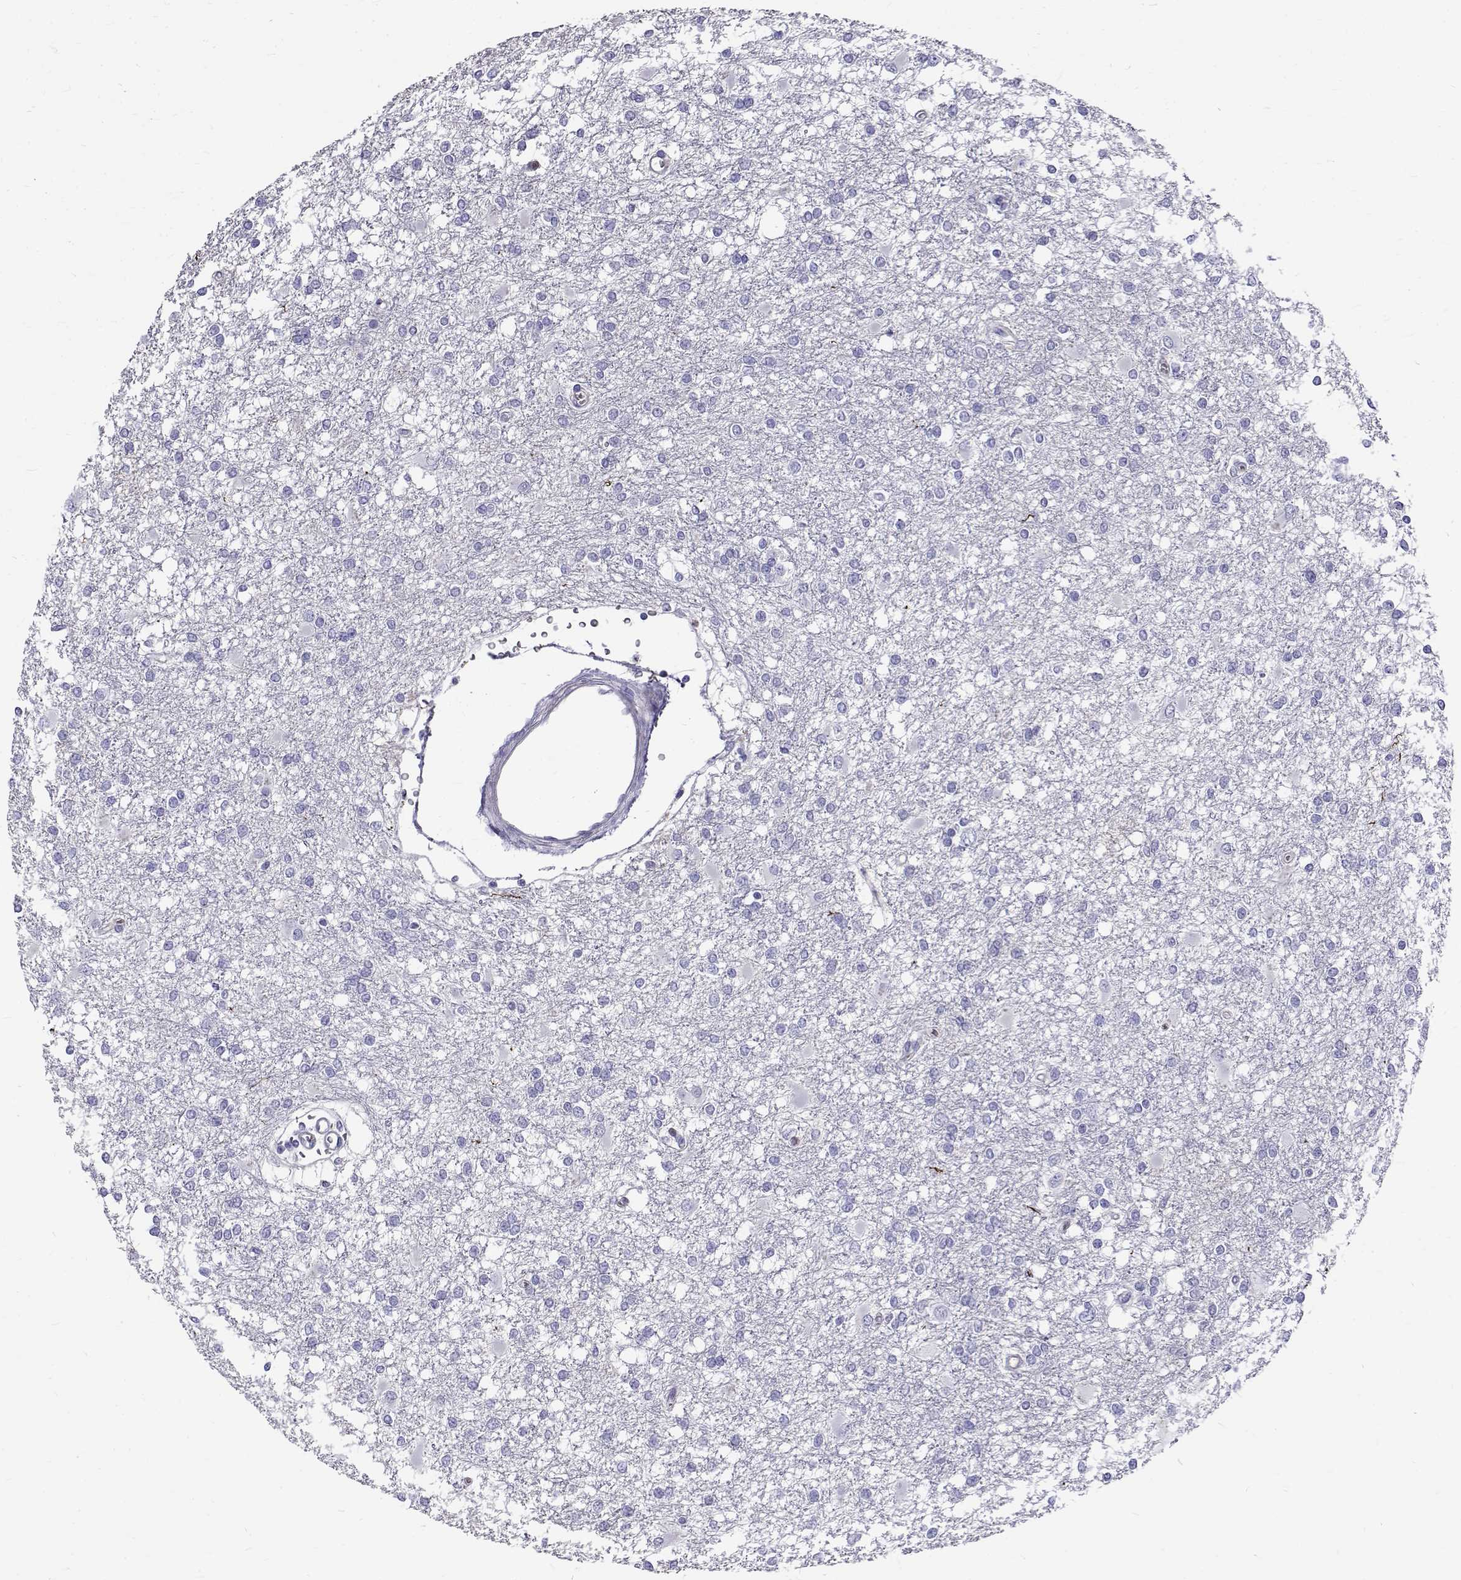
{"staining": {"intensity": "negative", "quantity": "none", "location": "none"}, "tissue": "glioma", "cell_type": "Tumor cells", "image_type": "cancer", "snomed": [{"axis": "morphology", "description": "Glioma, malignant, High grade"}, {"axis": "topography", "description": "Cerebral cortex"}], "caption": "Tumor cells are negative for brown protein staining in high-grade glioma (malignant). (Brightfield microscopy of DAB (3,3'-diaminobenzidine) immunohistochemistry (IHC) at high magnification).", "gene": "IGSF1", "patient": {"sex": "male", "age": 79}}